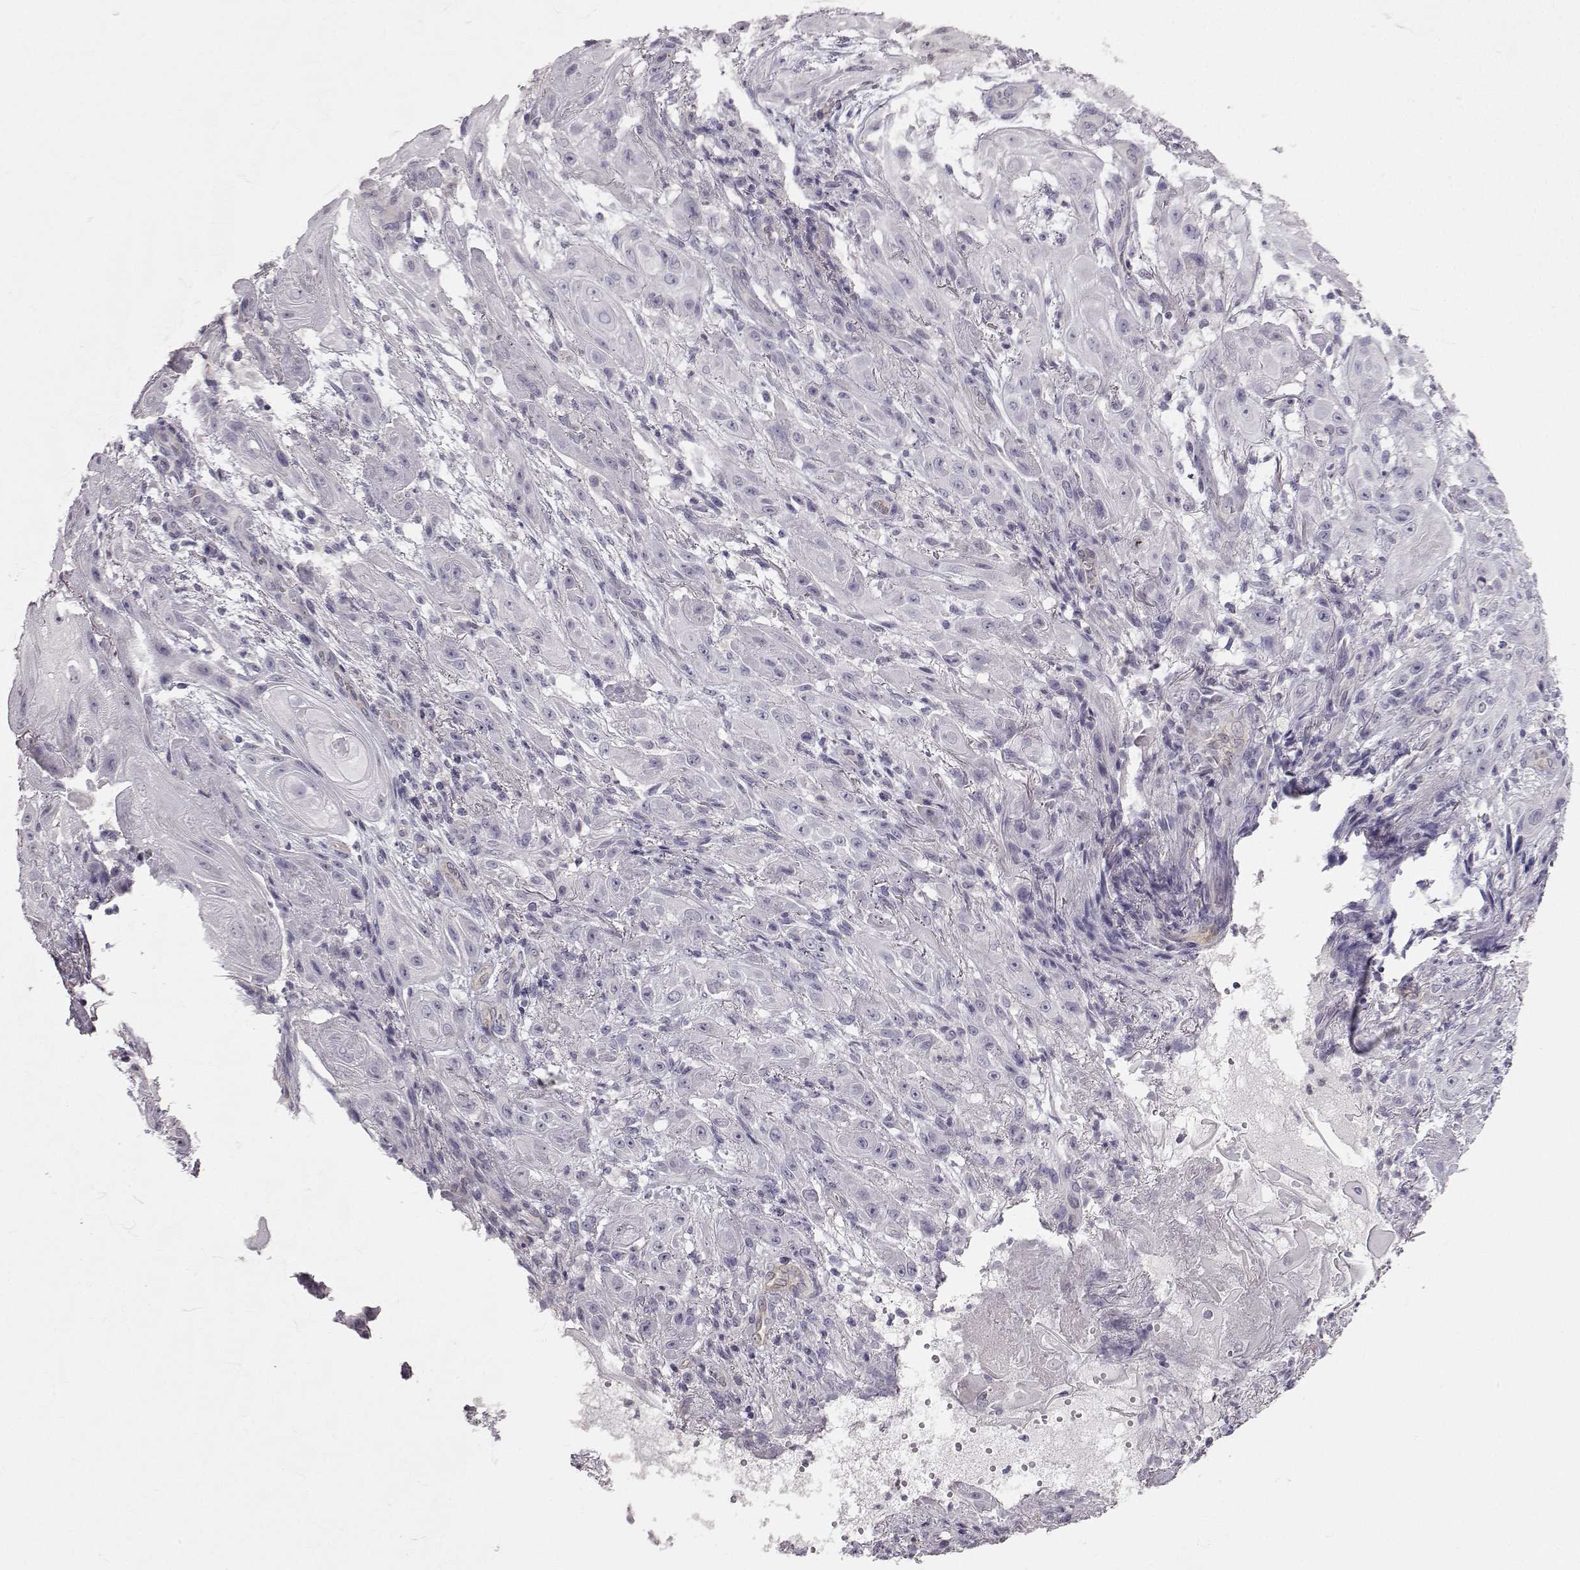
{"staining": {"intensity": "negative", "quantity": "none", "location": "none"}, "tissue": "skin cancer", "cell_type": "Tumor cells", "image_type": "cancer", "snomed": [{"axis": "morphology", "description": "Squamous cell carcinoma, NOS"}, {"axis": "topography", "description": "Skin"}], "caption": "This micrograph is of squamous cell carcinoma (skin) stained with IHC to label a protein in brown with the nuclei are counter-stained blue. There is no expression in tumor cells.", "gene": "PGM5", "patient": {"sex": "male", "age": 62}}